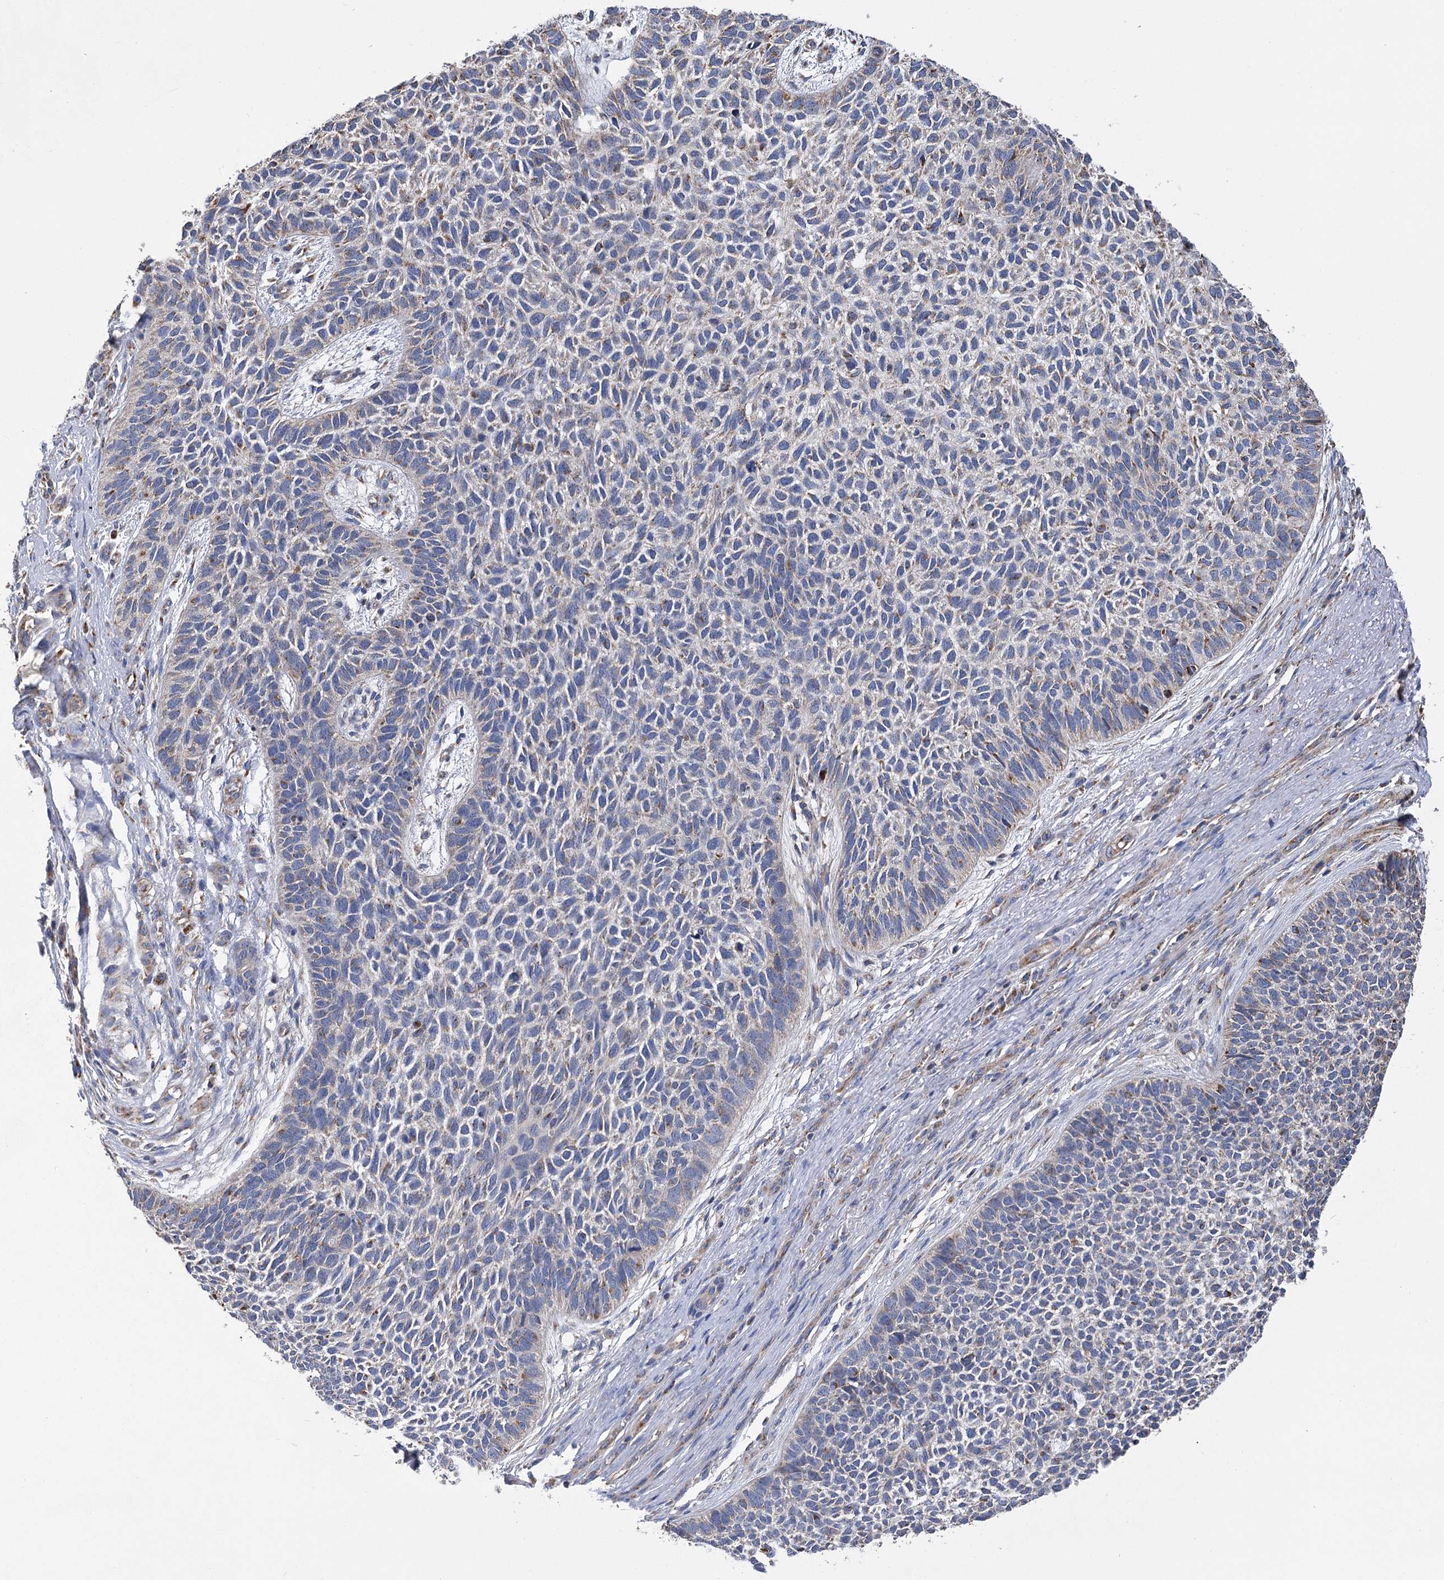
{"staining": {"intensity": "moderate", "quantity": "<25%", "location": "cytoplasmic/membranous"}, "tissue": "skin cancer", "cell_type": "Tumor cells", "image_type": "cancer", "snomed": [{"axis": "morphology", "description": "Basal cell carcinoma"}, {"axis": "topography", "description": "Skin"}], "caption": "DAB (3,3'-diaminobenzidine) immunohistochemical staining of human skin basal cell carcinoma shows moderate cytoplasmic/membranous protein positivity in approximately <25% of tumor cells.", "gene": "CCDC73", "patient": {"sex": "female", "age": 84}}